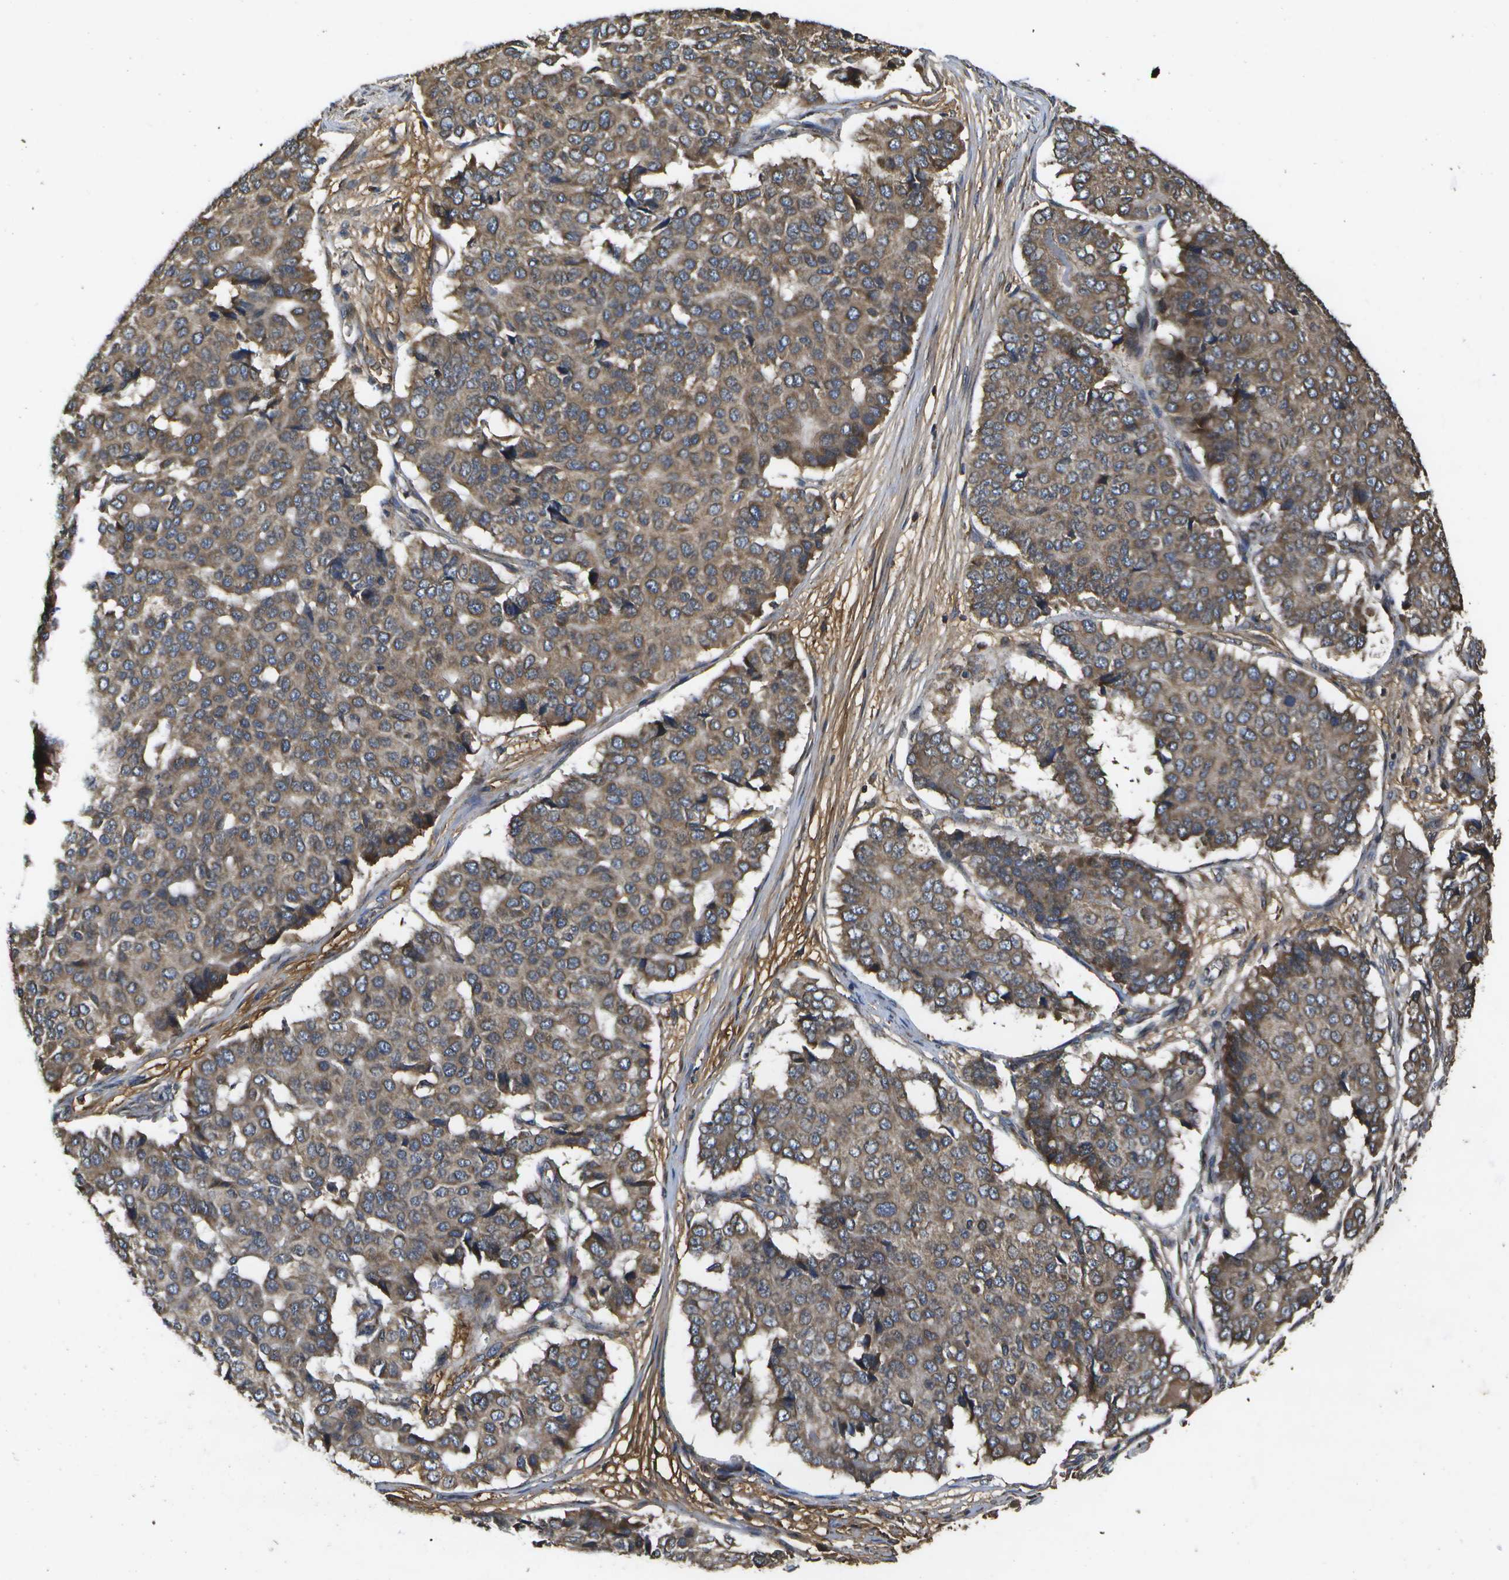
{"staining": {"intensity": "moderate", "quantity": ">75%", "location": "cytoplasmic/membranous"}, "tissue": "pancreatic cancer", "cell_type": "Tumor cells", "image_type": "cancer", "snomed": [{"axis": "morphology", "description": "Adenocarcinoma, NOS"}, {"axis": "topography", "description": "Pancreas"}], "caption": "Protein staining by IHC shows moderate cytoplasmic/membranous positivity in approximately >75% of tumor cells in adenocarcinoma (pancreatic). The staining is performed using DAB (3,3'-diaminobenzidine) brown chromogen to label protein expression. The nuclei are counter-stained blue using hematoxylin.", "gene": "HFE", "patient": {"sex": "male", "age": 50}}